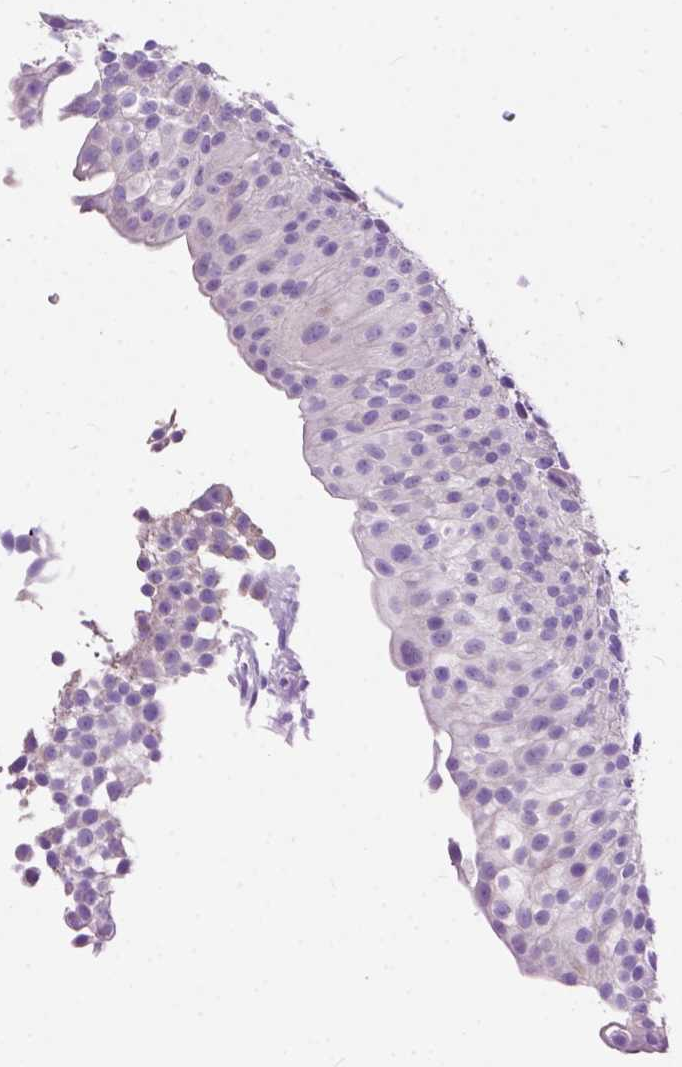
{"staining": {"intensity": "negative", "quantity": "none", "location": "none"}, "tissue": "urothelial cancer", "cell_type": "Tumor cells", "image_type": "cancer", "snomed": [{"axis": "morphology", "description": "Urothelial carcinoma, Low grade"}, {"axis": "topography", "description": "Urinary bladder"}], "caption": "Protein analysis of low-grade urothelial carcinoma displays no significant positivity in tumor cells.", "gene": "SEMA4F", "patient": {"sex": "male", "age": 70}}